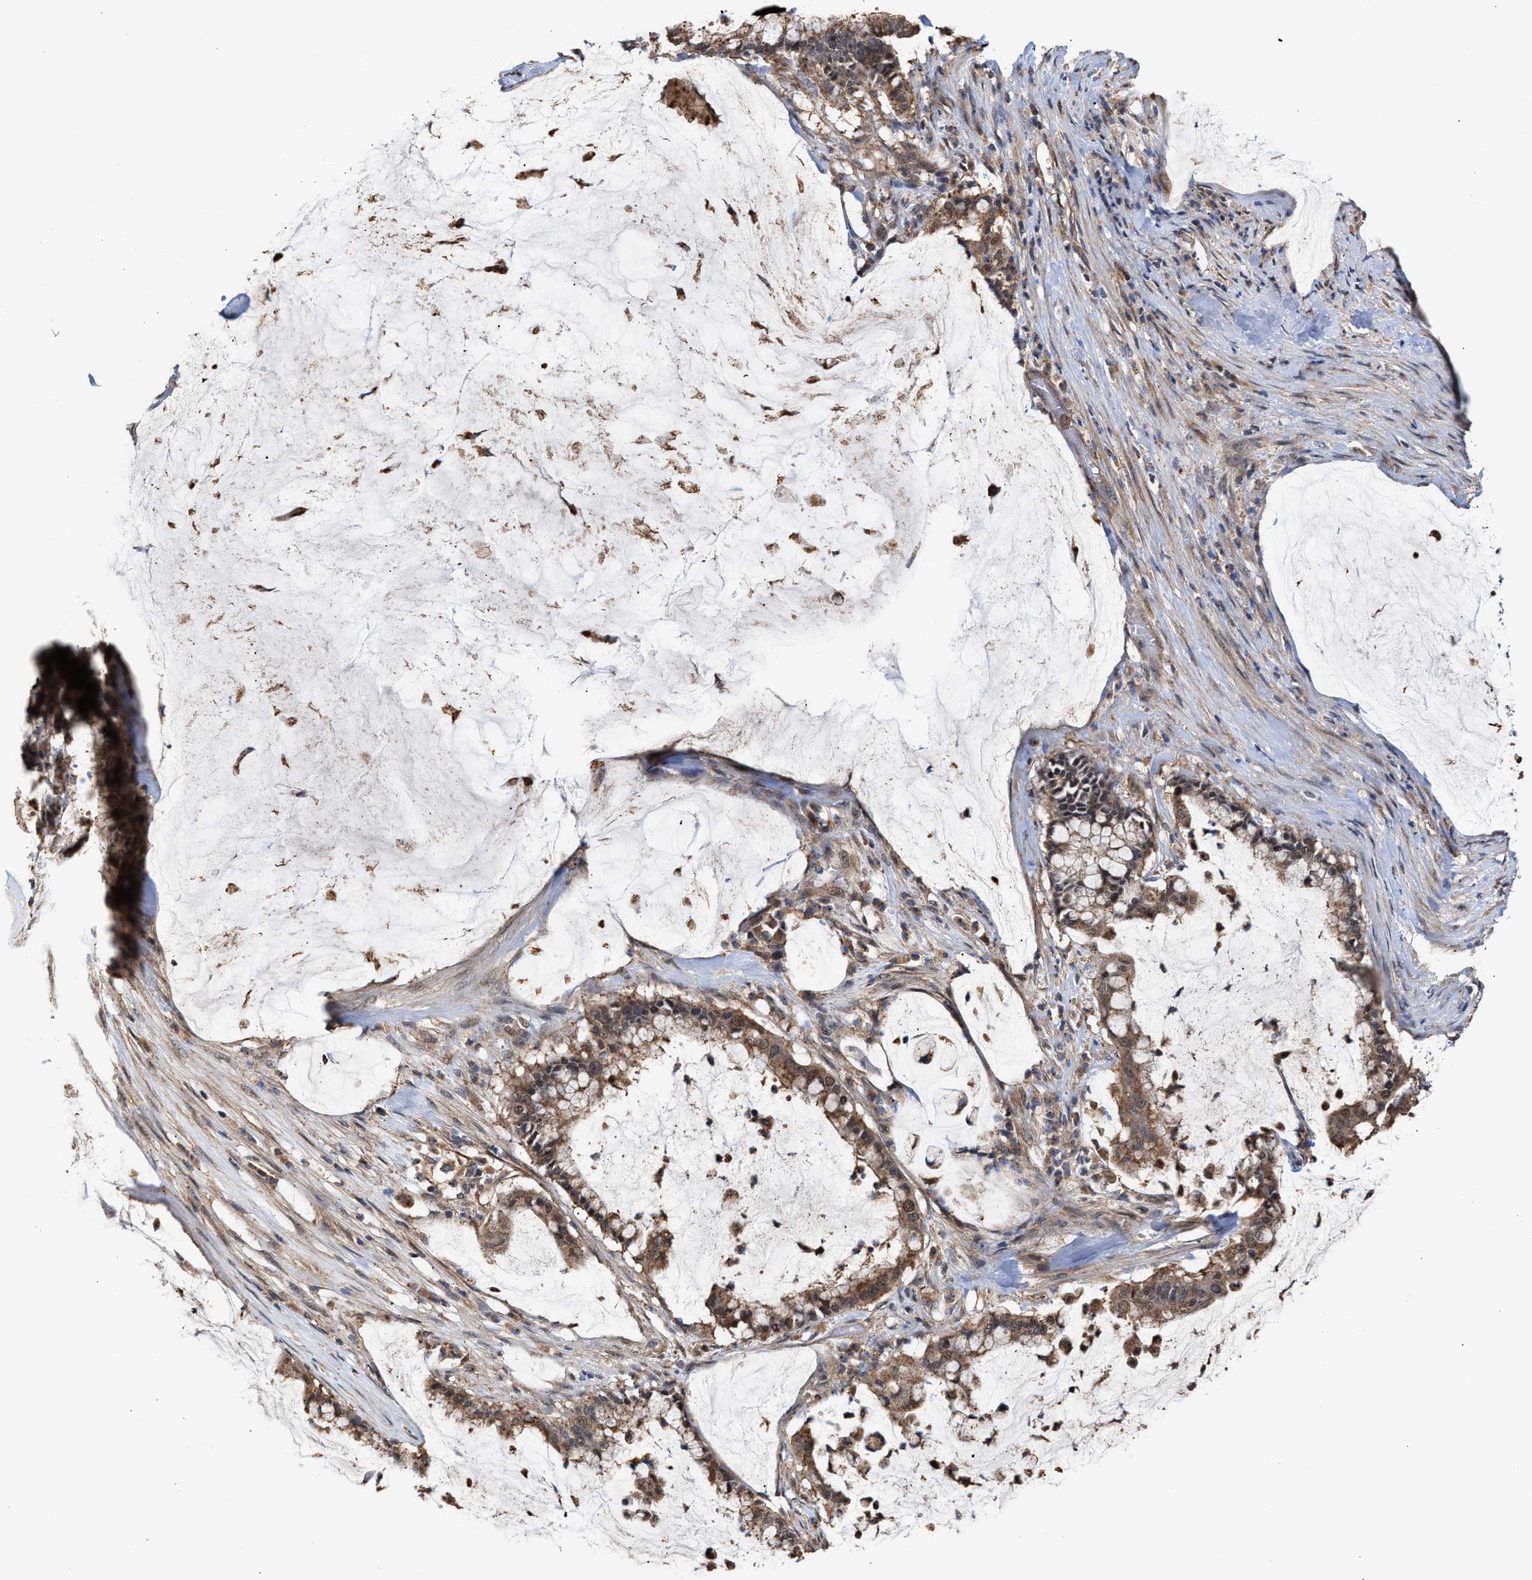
{"staining": {"intensity": "moderate", "quantity": ">75%", "location": "cytoplasmic/membranous,nuclear"}, "tissue": "pancreatic cancer", "cell_type": "Tumor cells", "image_type": "cancer", "snomed": [{"axis": "morphology", "description": "Adenocarcinoma, NOS"}, {"axis": "topography", "description": "Pancreas"}], "caption": "Human pancreatic adenocarcinoma stained with a brown dye displays moderate cytoplasmic/membranous and nuclear positive positivity in approximately >75% of tumor cells.", "gene": "EXOSC2", "patient": {"sex": "male", "age": 41}}